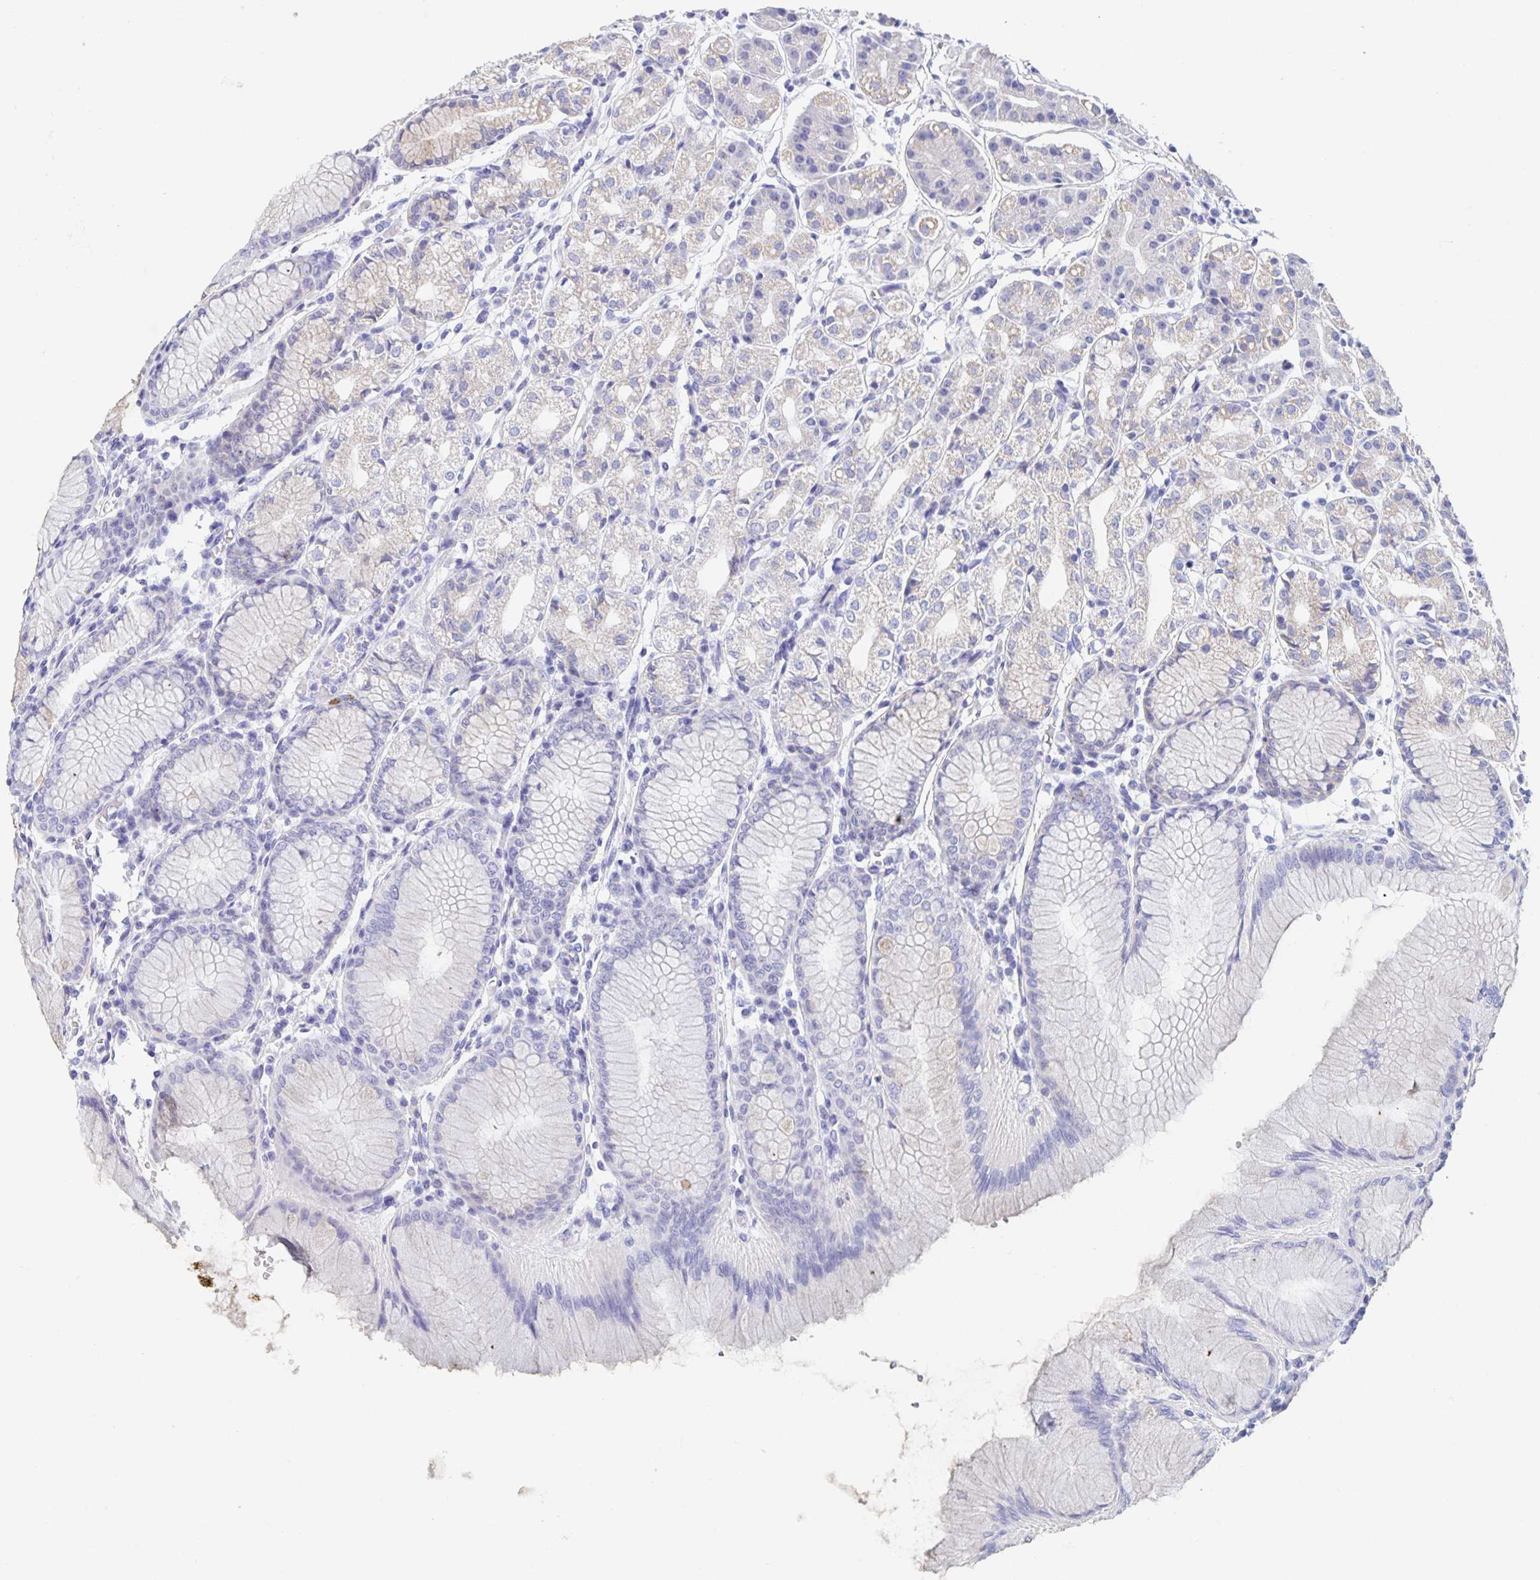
{"staining": {"intensity": "negative", "quantity": "none", "location": "none"}, "tissue": "stomach", "cell_type": "Glandular cells", "image_type": "normal", "snomed": [{"axis": "morphology", "description": "Normal tissue, NOS"}, {"axis": "topography", "description": "Stomach"}], "caption": "DAB (3,3'-diaminobenzidine) immunohistochemical staining of normal stomach reveals no significant positivity in glandular cells.", "gene": "DMBT1", "patient": {"sex": "female", "age": 57}}